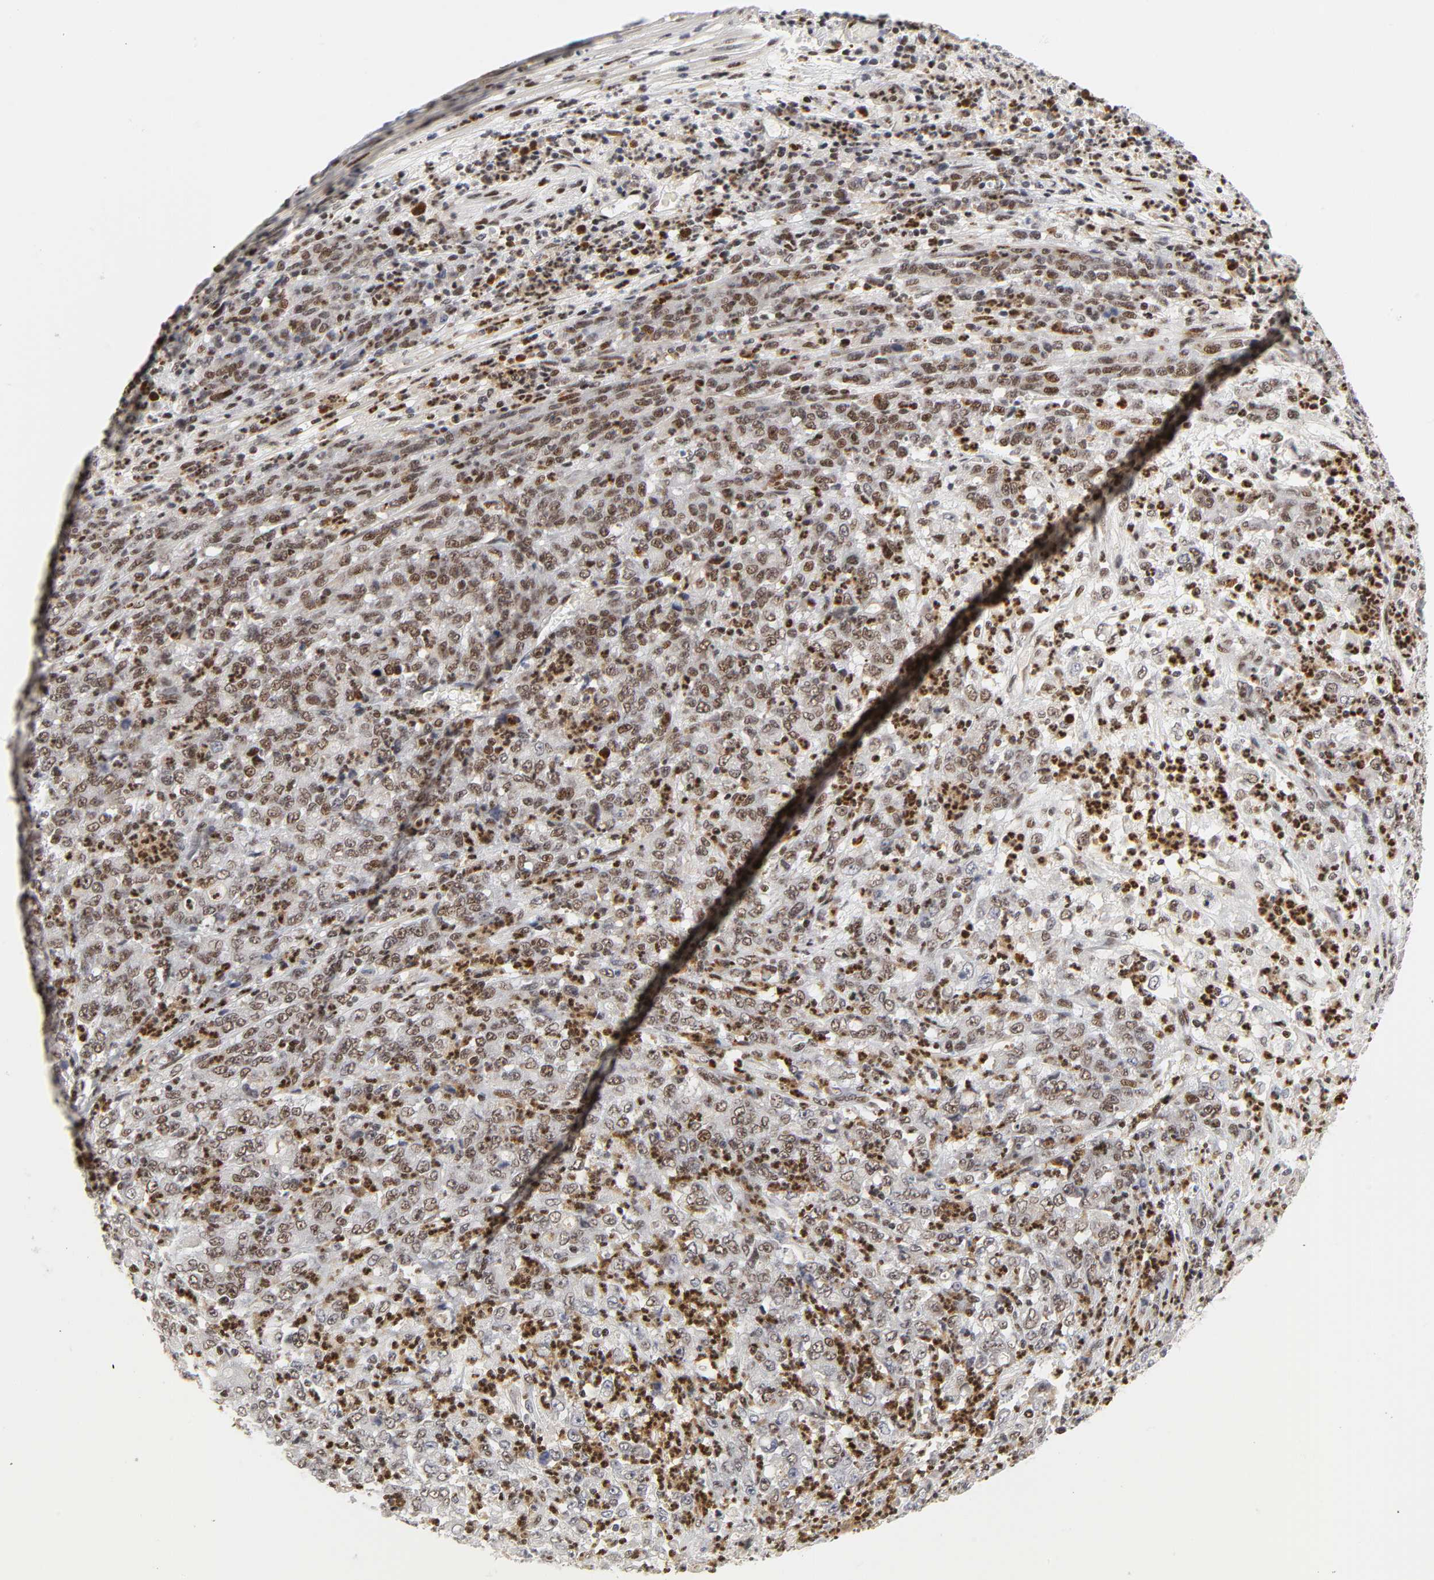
{"staining": {"intensity": "moderate", "quantity": "25%-75%", "location": "nuclear"}, "tissue": "stomach cancer", "cell_type": "Tumor cells", "image_type": "cancer", "snomed": [{"axis": "morphology", "description": "Adenocarcinoma, NOS"}, {"axis": "topography", "description": "Stomach, lower"}], "caption": "Protein staining of stomach cancer (adenocarcinoma) tissue demonstrates moderate nuclear staining in approximately 25%-75% of tumor cells.", "gene": "CREBBP", "patient": {"sex": "female", "age": 71}}